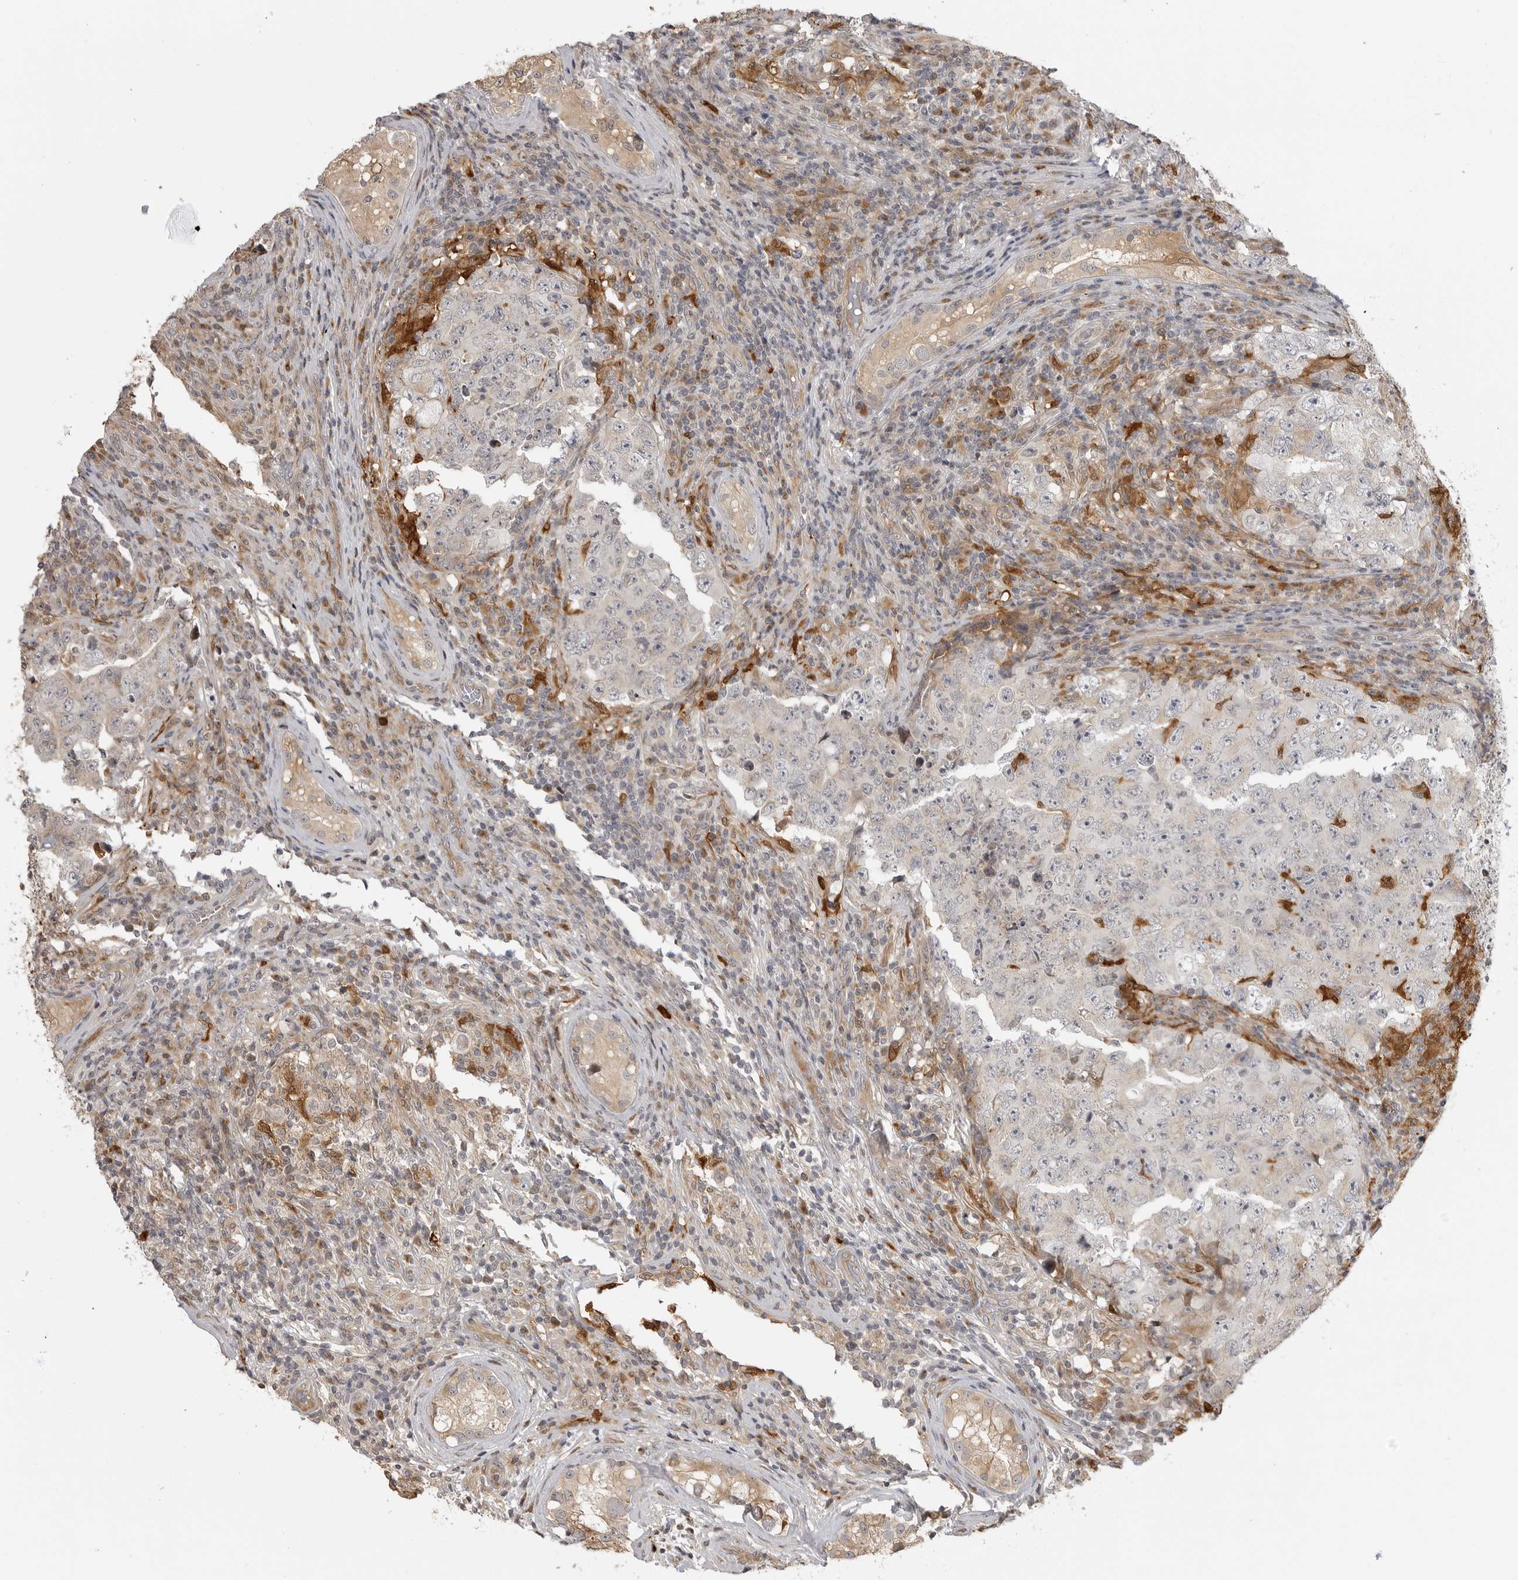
{"staining": {"intensity": "negative", "quantity": "none", "location": "none"}, "tissue": "testis cancer", "cell_type": "Tumor cells", "image_type": "cancer", "snomed": [{"axis": "morphology", "description": "Carcinoma, Embryonal, NOS"}, {"axis": "topography", "description": "Testis"}], "caption": "This is an immunohistochemistry image of testis cancer. There is no positivity in tumor cells.", "gene": "IDO1", "patient": {"sex": "male", "age": 26}}